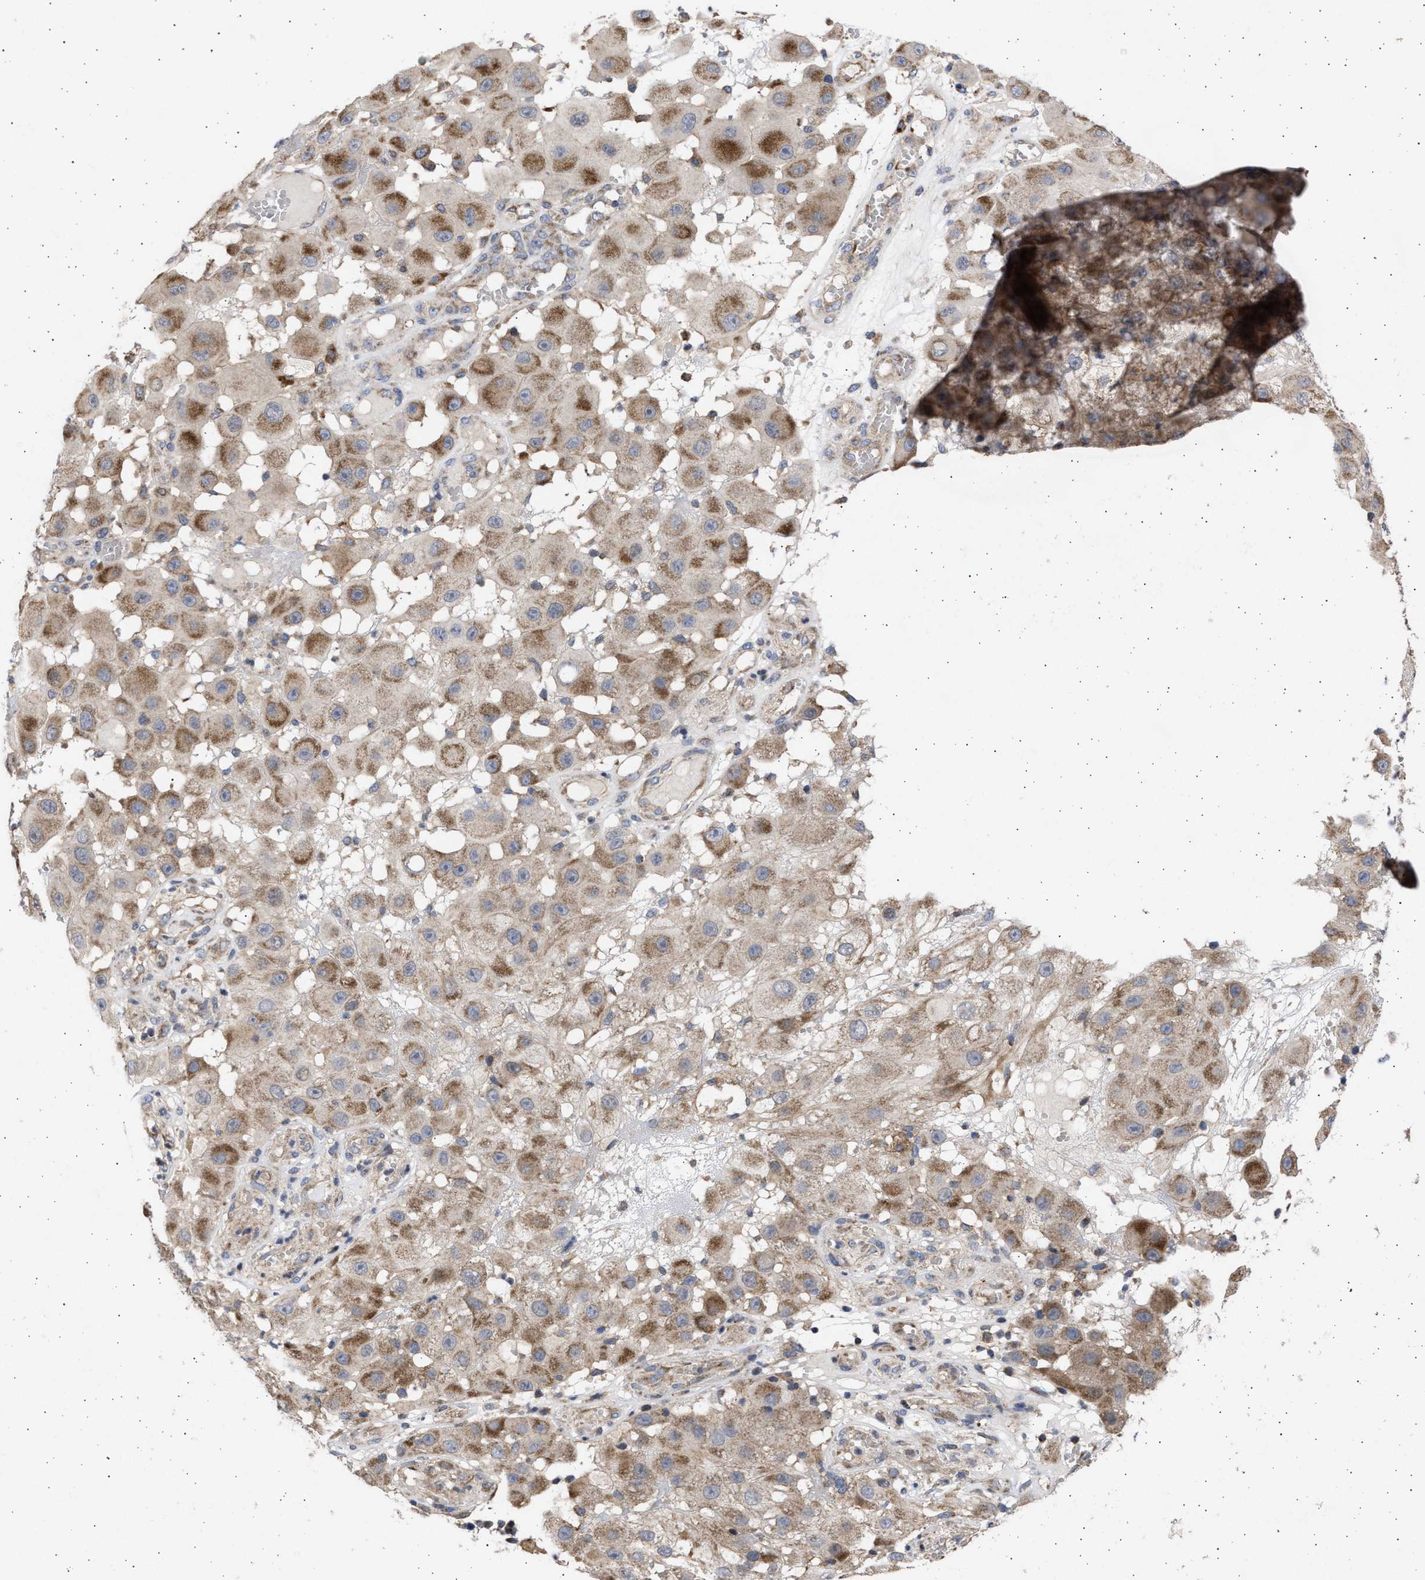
{"staining": {"intensity": "strong", "quantity": "25%-75%", "location": "cytoplasmic/membranous"}, "tissue": "melanoma", "cell_type": "Tumor cells", "image_type": "cancer", "snomed": [{"axis": "morphology", "description": "Malignant melanoma, NOS"}, {"axis": "topography", "description": "Skin"}], "caption": "Protein positivity by IHC exhibits strong cytoplasmic/membranous positivity in approximately 25%-75% of tumor cells in malignant melanoma.", "gene": "TTC19", "patient": {"sex": "female", "age": 81}}